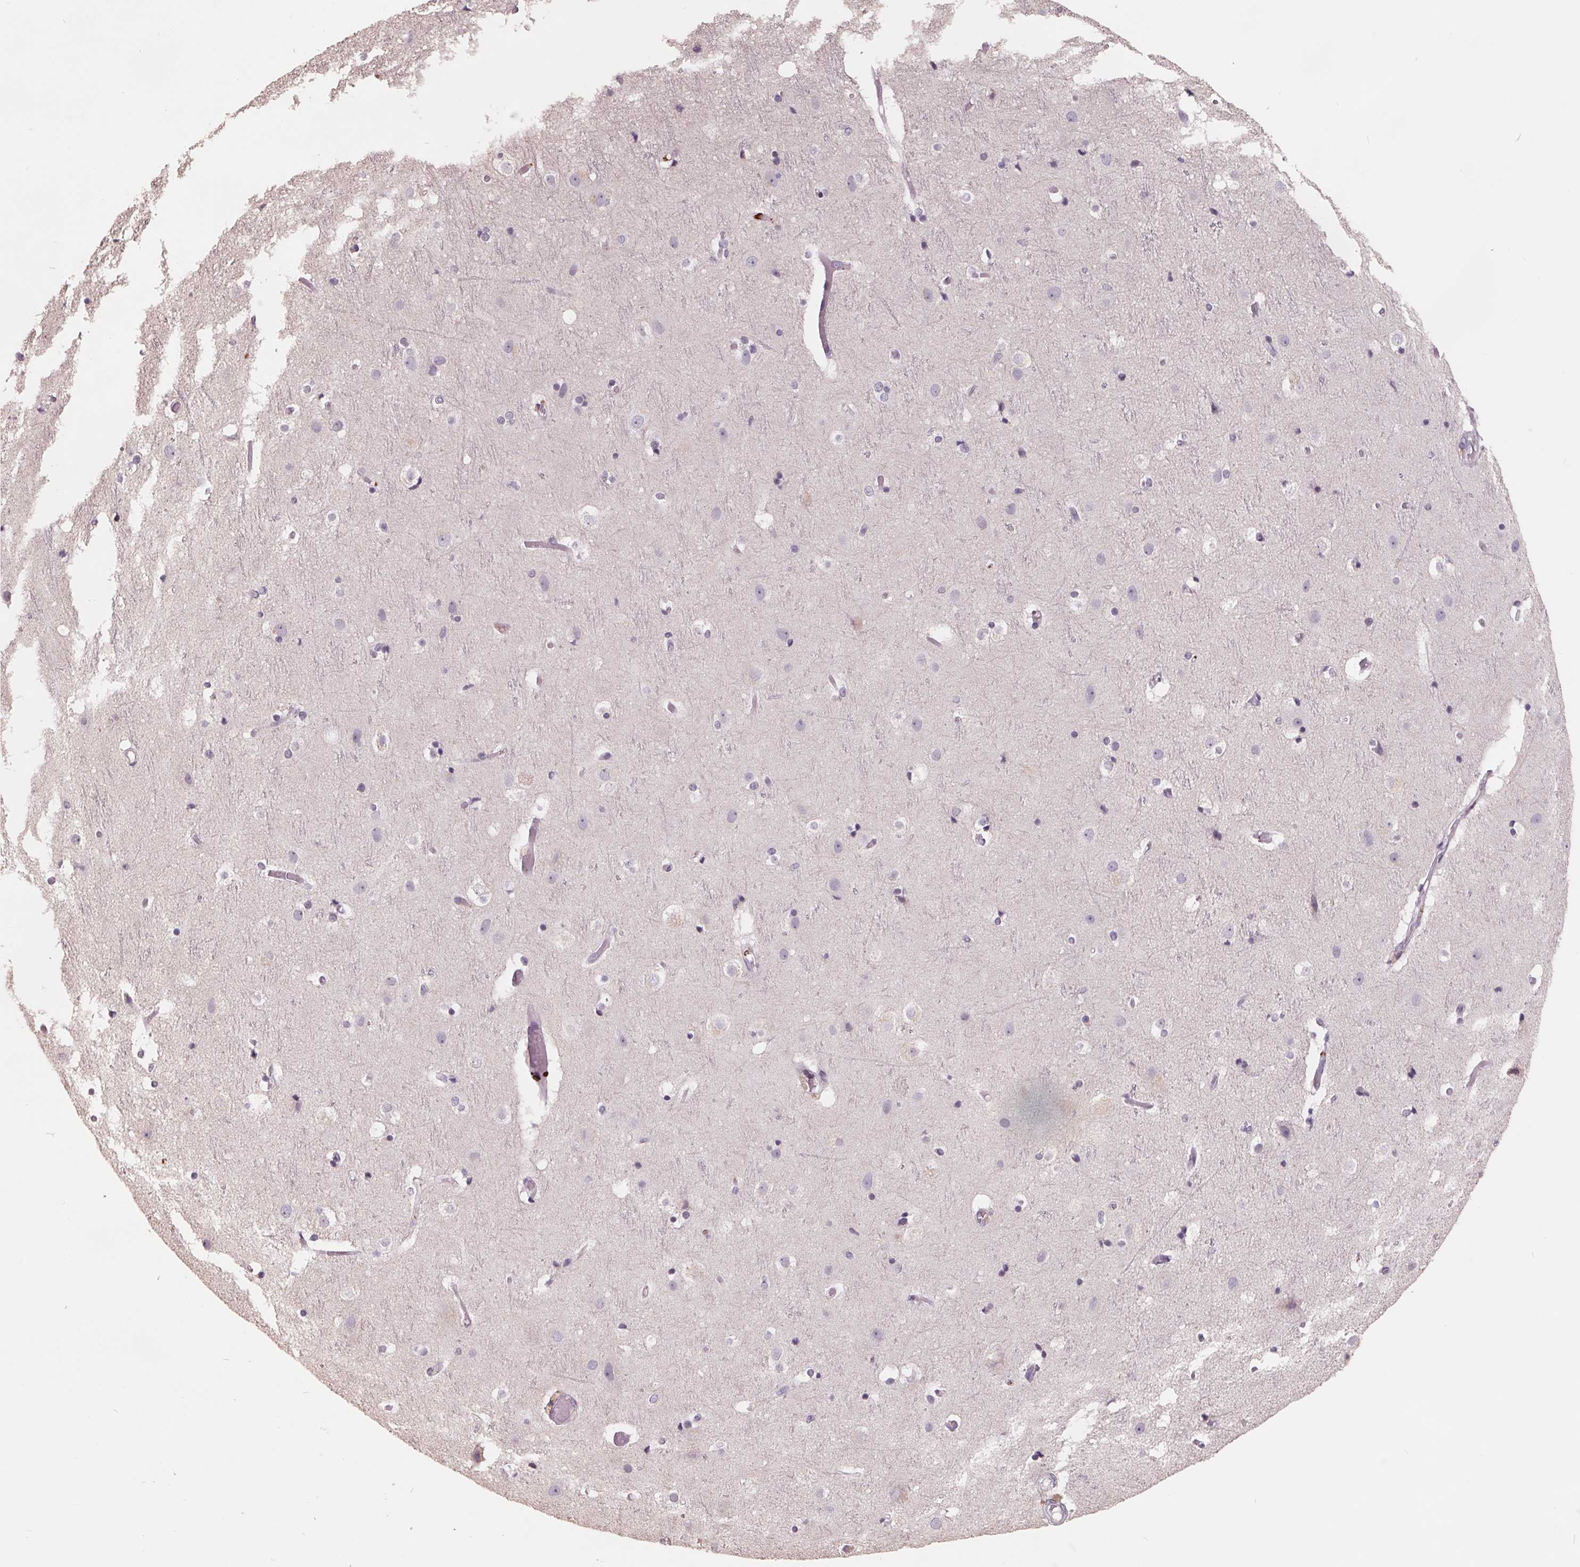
{"staining": {"intensity": "negative", "quantity": "none", "location": "none"}, "tissue": "cerebral cortex", "cell_type": "Endothelial cells", "image_type": "normal", "snomed": [{"axis": "morphology", "description": "Normal tissue, NOS"}, {"axis": "topography", "description": "Cerebral cortex"}], "caption": "Endothelial cells show no significant expression in normal cerebral cortex. (DAB IHC visualized using brightfield microscopy, high magnification).", "gene": "FTCD", "patient": {"sex": "female", "age": 52}}